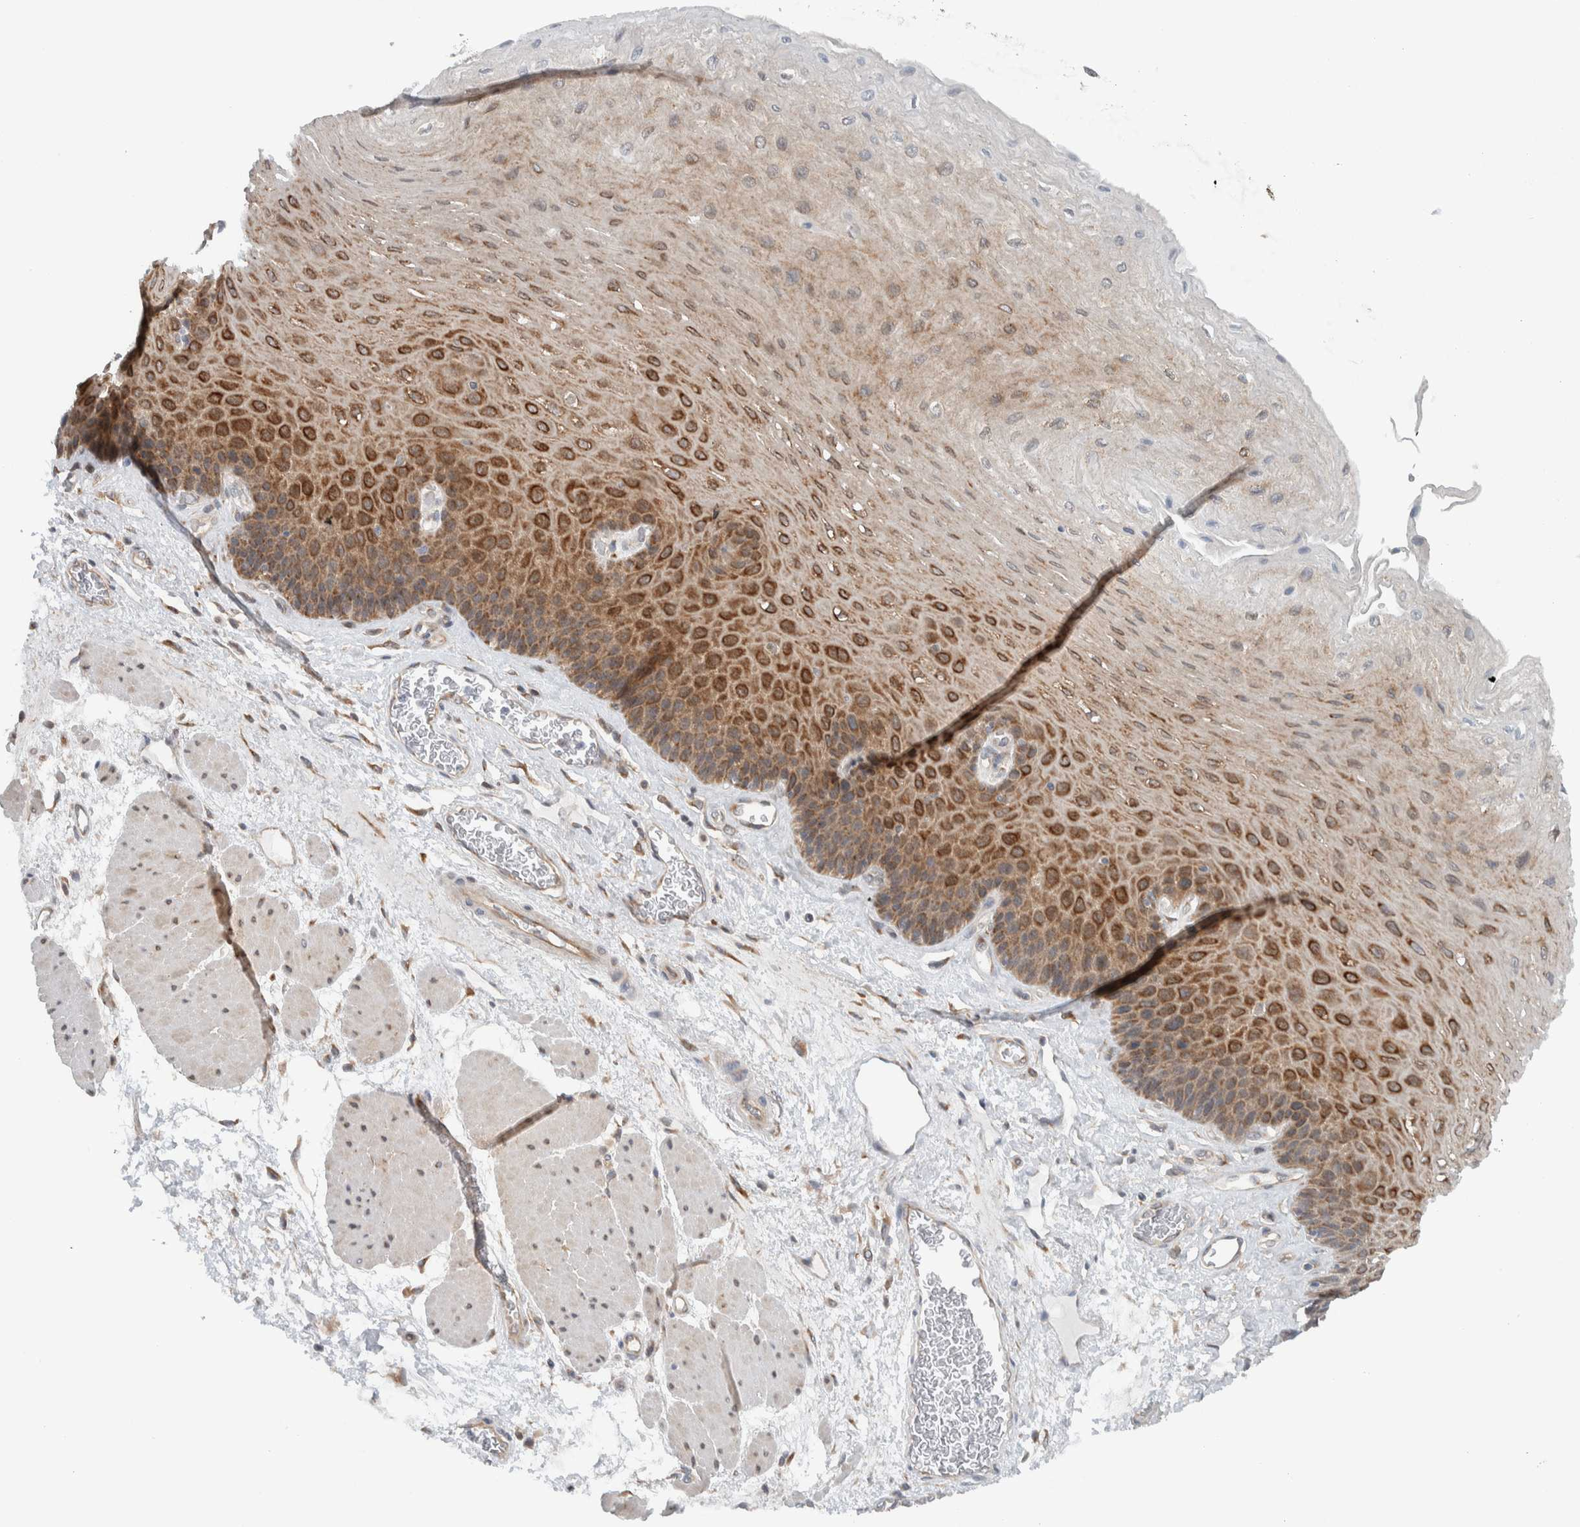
{"staining": {"intensity": "strong", "quantity": "25%-75%", "location": "cytoplasmic/membranous"}, "tissue": "esophagus", "cell_type": "Squamous epithelial cells", "image_type": "normal", "snomed": [{"axis": "morphology", "description": "Normal tissue, NOS"}, {"axis": "topography", "description": "Esophagus"}], "caption": "A high-resolution photomicrograph shows immunohistochemistry staining of normal esophagus, which shows strong cytoplasmic/membranous staining in approximately 25%-75% of squamous epithelial cells. The staining was performed using DAB to visualize the protein expression in brown, while the nuclei were stained in blue with hematoxylin (Magnification: 20x).", "gene": "RERE", "patient": {"sex": "female", "age": 72}}